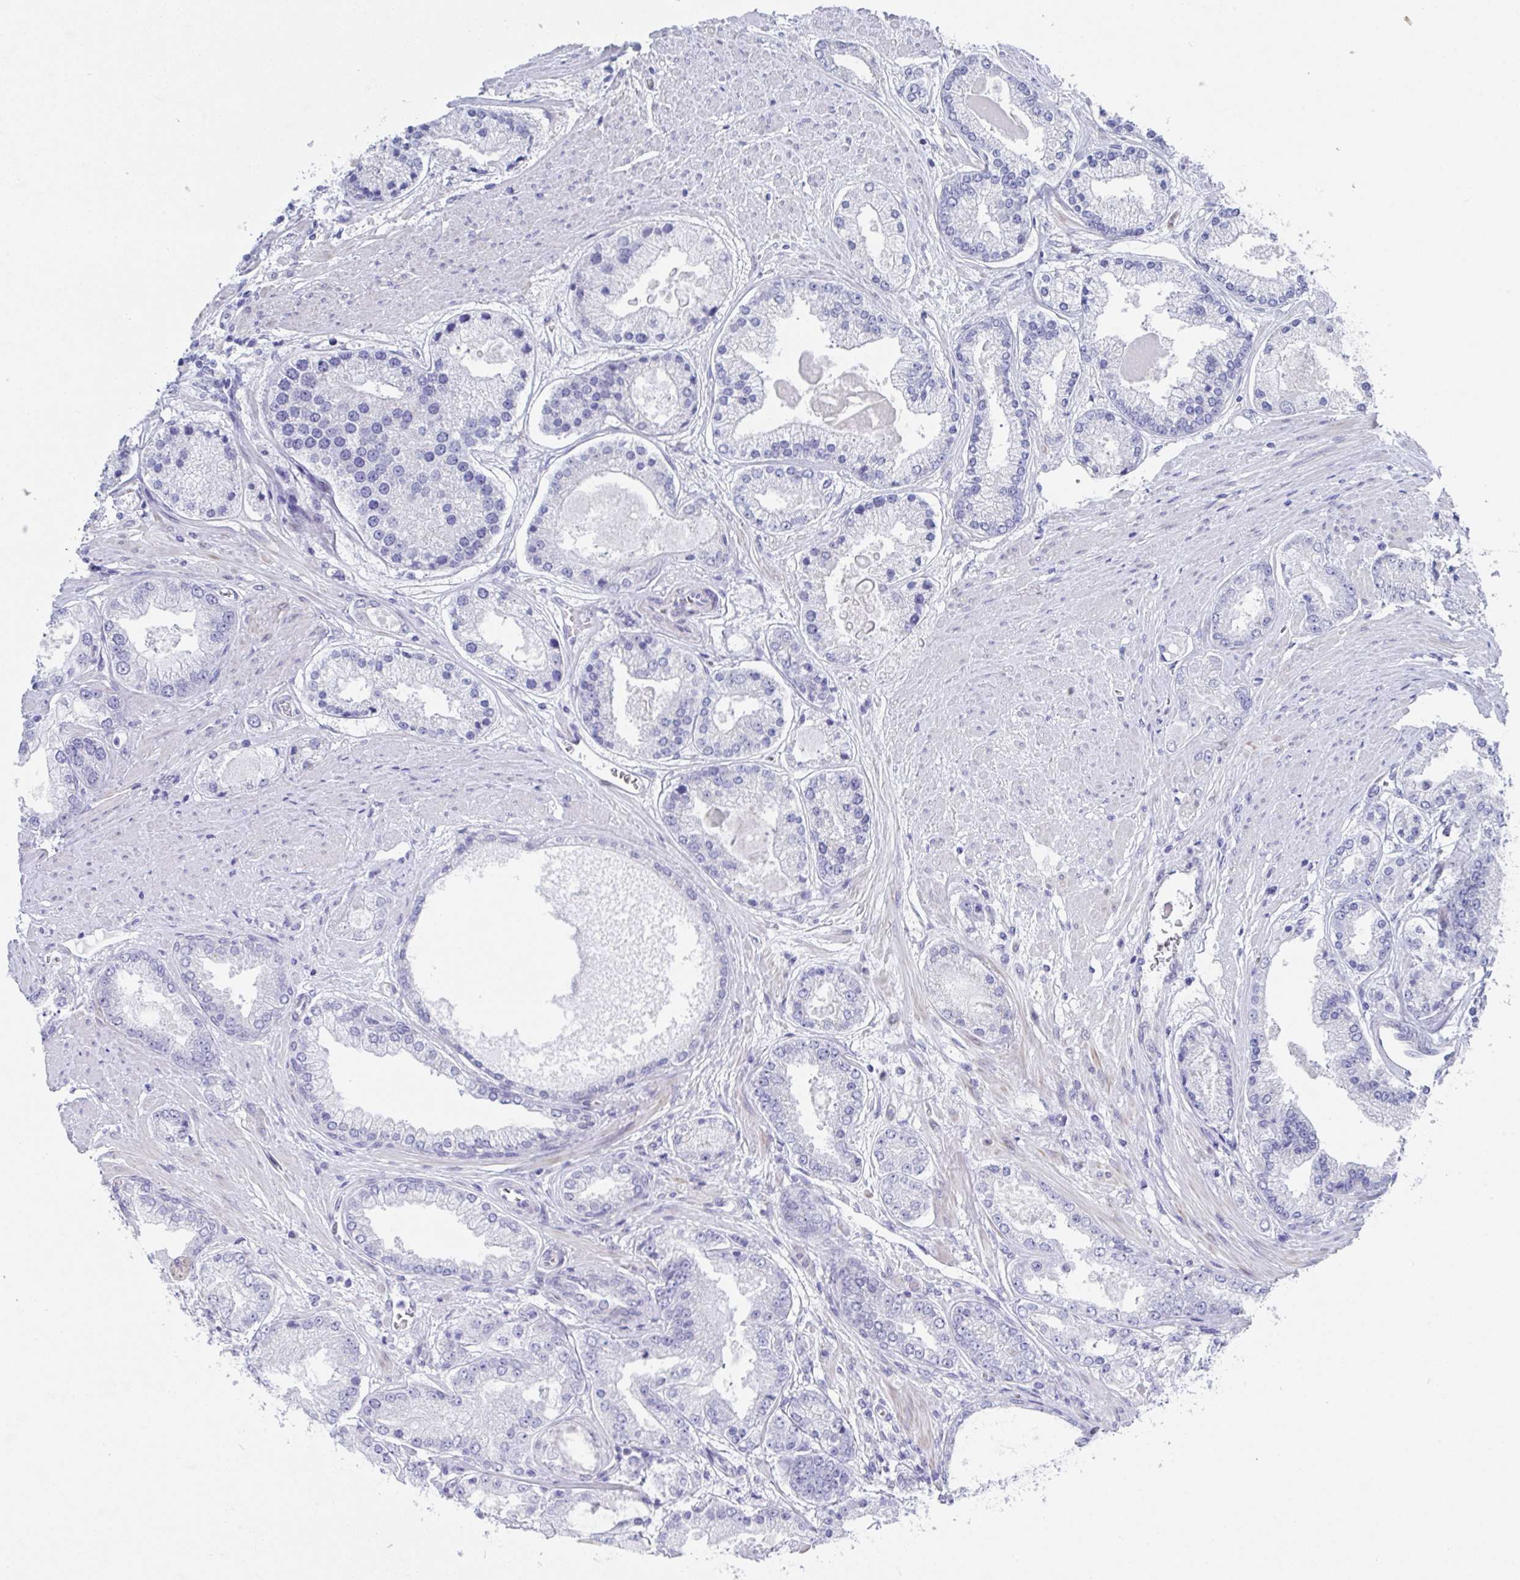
{"staining": {"intensity": "negative", "quantity": "none", "location": "none"}, "tissue": "prostate cancer", "cell_type": "Tumor cells", "image_type": "cancer", "snomed": [{"axis": "morphology", "description": "Adenocarcinoma, High grade"}, {"axis": "topography", "description": "Prostate"}], "caption": "A histopathology image of human prostate adenocarcinoma (high-grade) is negative for staining in tumor cells.", "gene": "MFSD4A", "patient": {"sex": "male", "age": 67}}